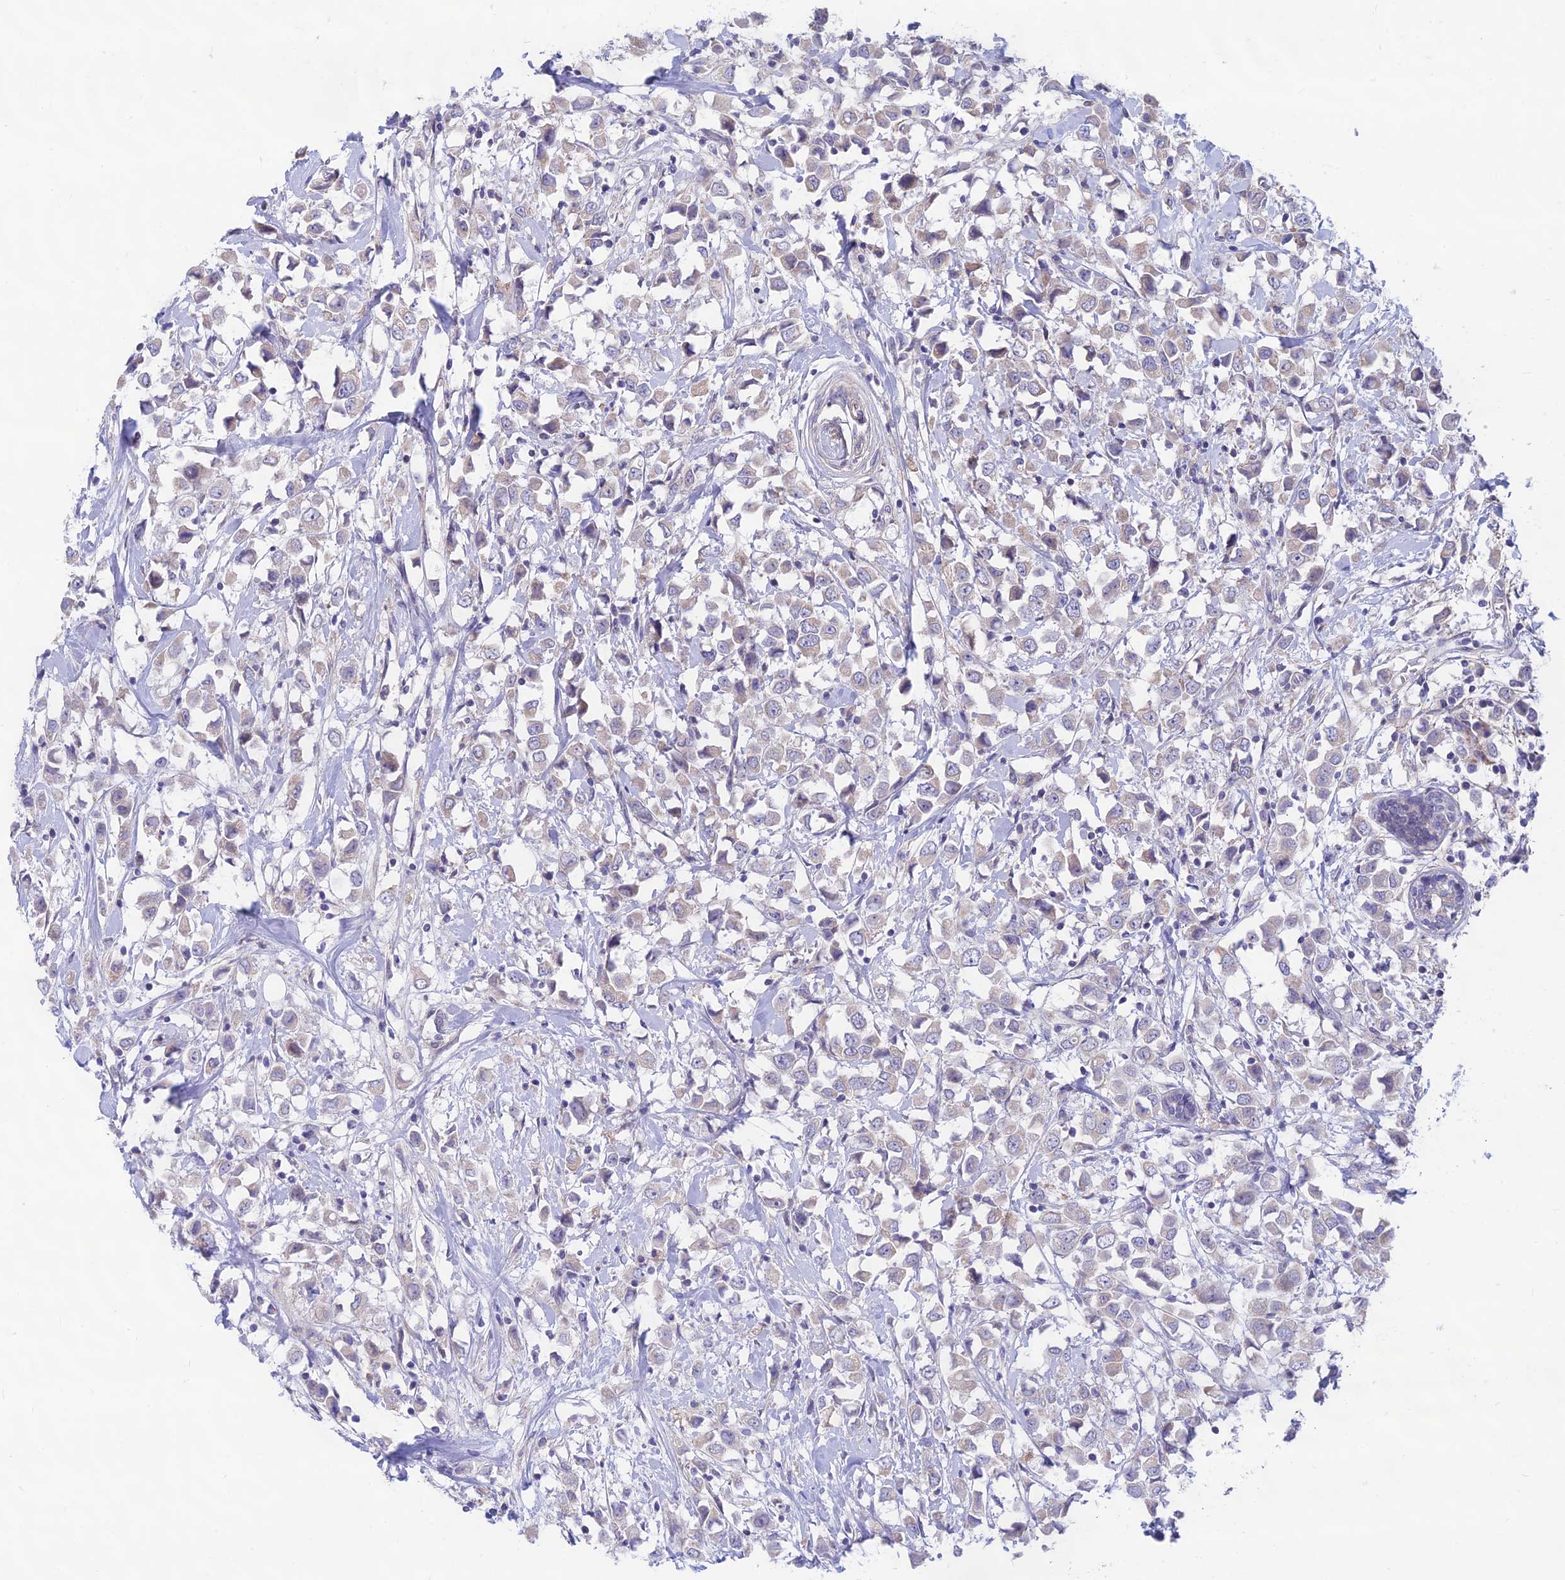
{"staining": {"intensity": "weak", "quantity": "25%-75%", "location": "cytoplasmic/membranous"}, "tissue": "breast cancer", "cell_type": "Tumor cells", "image_type": "cancer", "snomed": [{"axis": "morphology", "description": "Duct carcinoma"}, {"axis": "topography", "description": "Breast"}], "caption": "High-power microscopy captured an IHC image of breast cancer (infiltrating ductal carcinoma), revealing weak cytoplasmic/membranous expression in about 25%-75% of tumor cells. (DAB (3,3'-diaminobenzidine) IHC with brightfield microscopy, high magnification).", "gene": "PLAC9", "patient": {"sex": "female", "age": 61}}